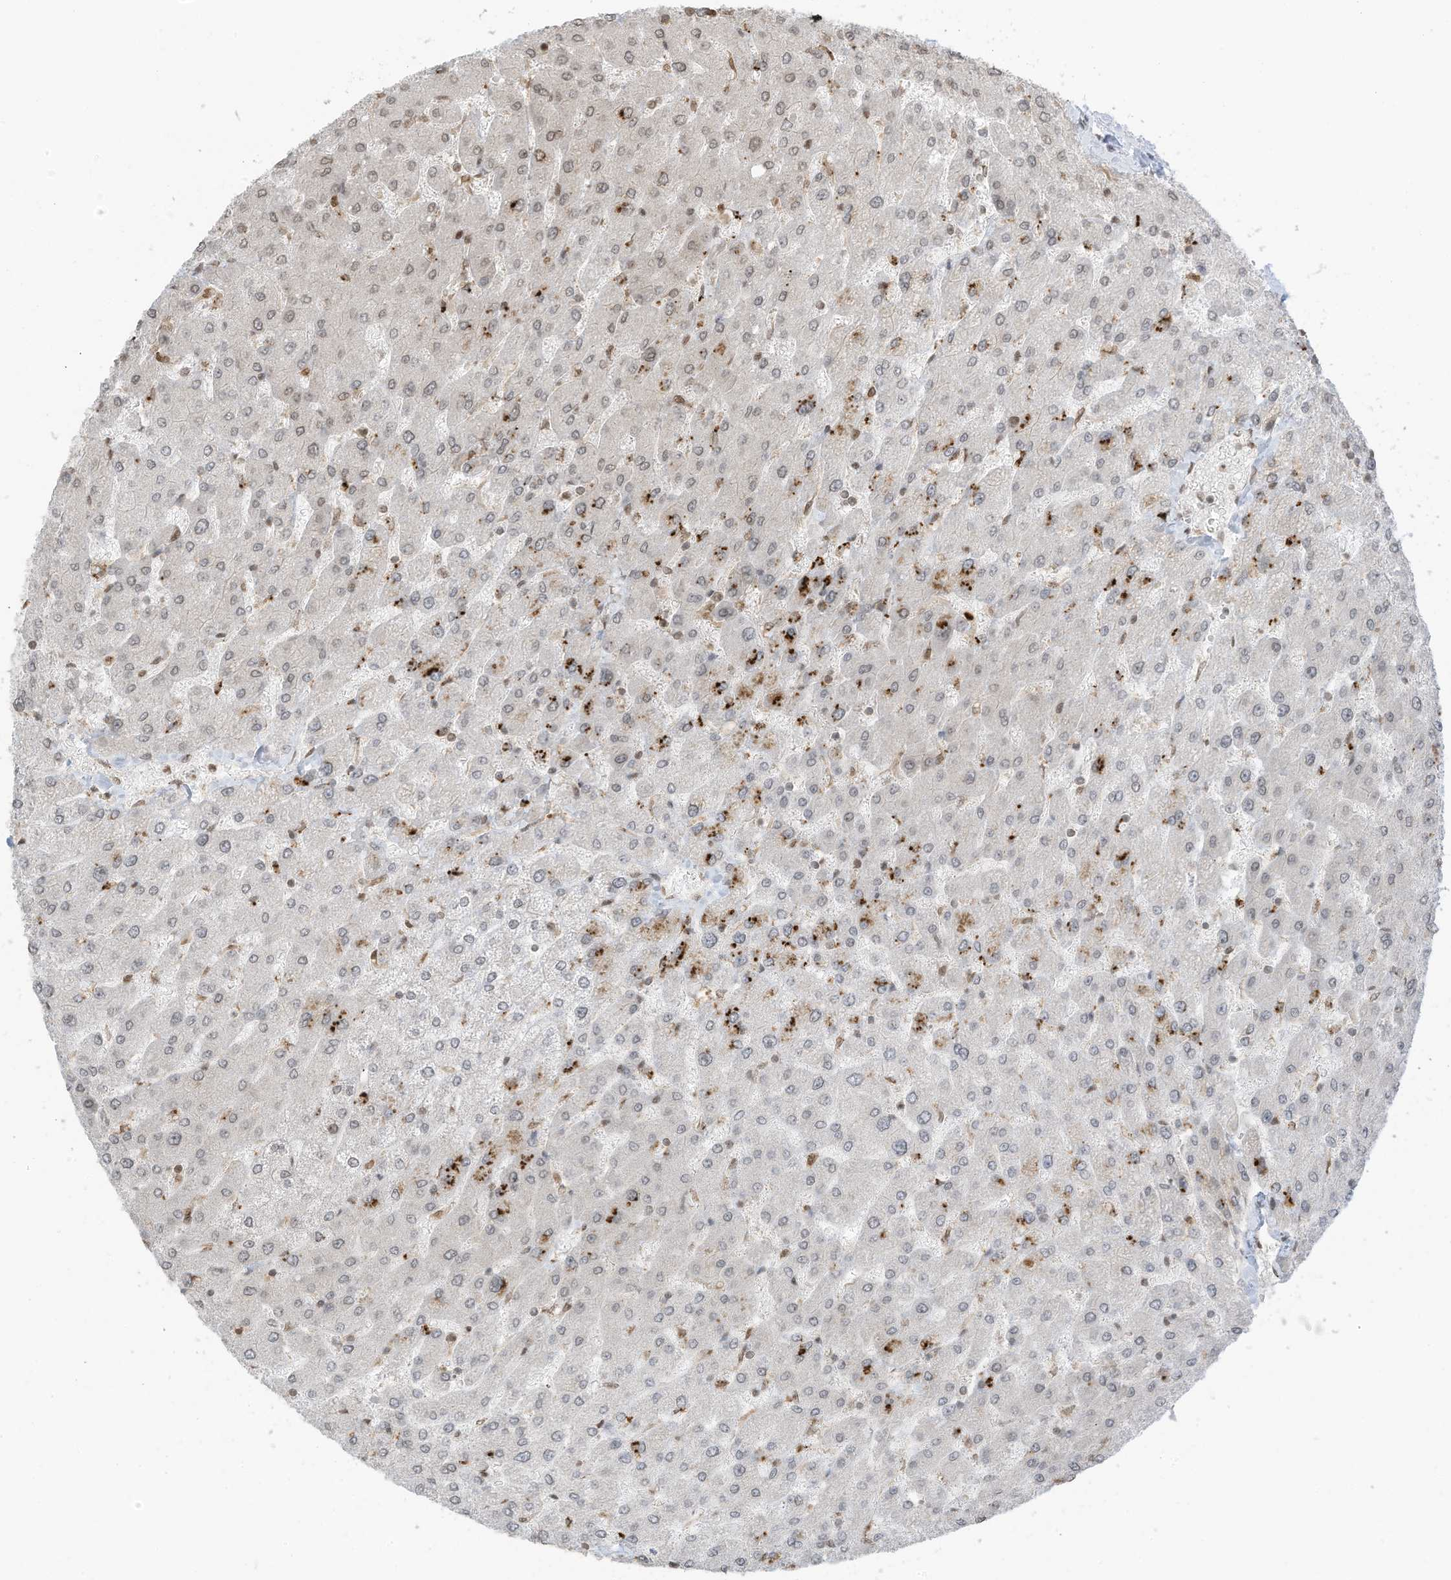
{"staining": {"intensity": "negative", "quantity": "none", "location": "none"}, "tissue": "liver", "cell_type": "Cholangiocytes", "image_type": "normal", "snomed": [{"axis": "morphology", "description": "Normal tissue, NOS"}, {"axis": "topography", "description": "Liver"}], "caption": "This image is of benign liver stained with IHC to label a protein in brown with the nuclei are counter-stained blue. There is no expression in cholangiocytes.", "gene": "KPNB1", "patient": {"sex": "male", "age": 55}}